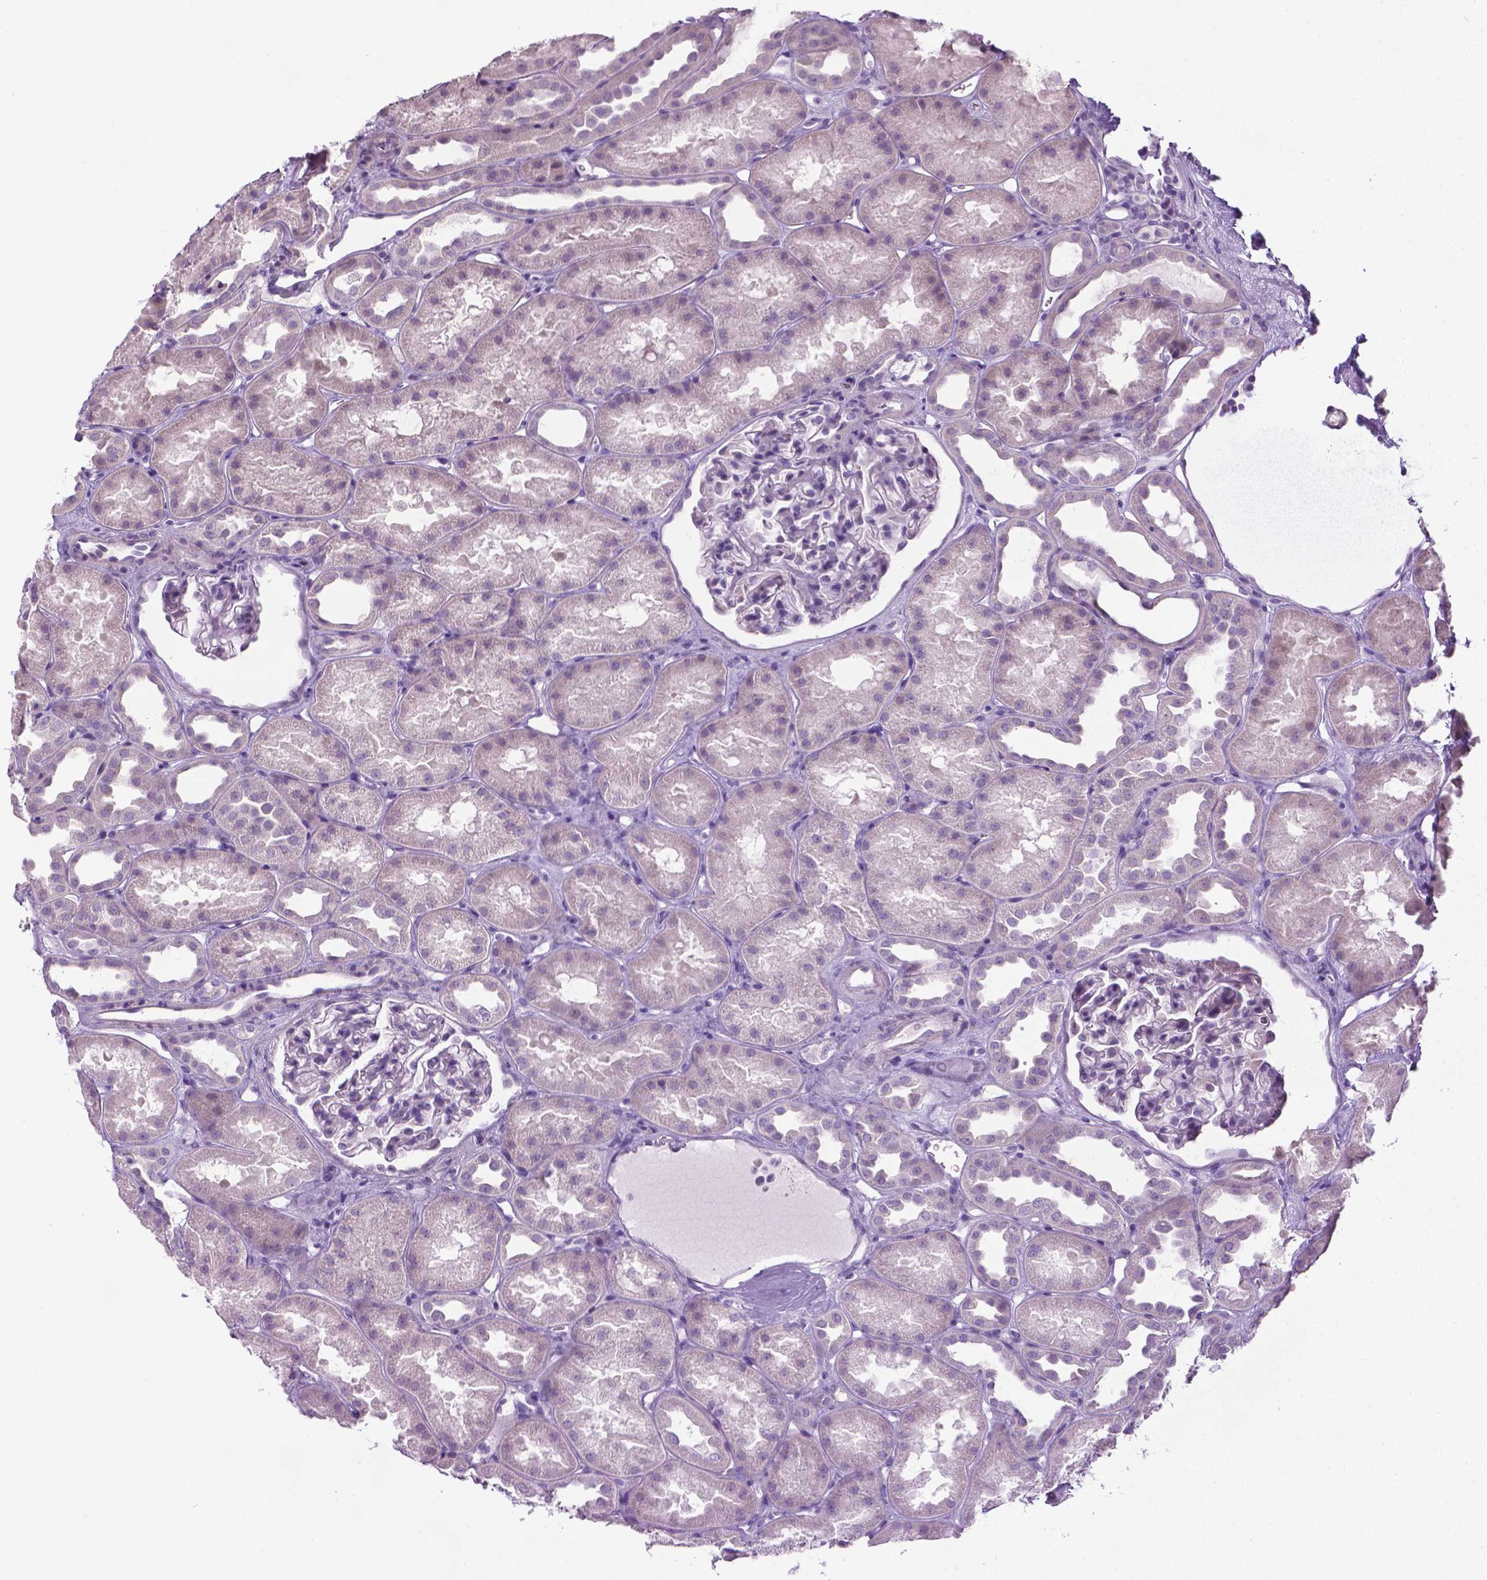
{"staining": {"intensity": "negative", "quantity": "none", "location": "none"}, "tissue": "kidney", "cell_type": "Cells in glomeruli", "image_type": "normal", "snomed": [{"axis": "morphology", "description": "Normal tissue, NOS"}, {"axis": "topography", "description": "Kidney"}], "caption": "High magnification brightfield microscopy of benign kidney stained with DAB (brown) and counterstained with hematoxylin (blue): cells in glomeruli show no significant staining.", "gene": "DNAI7", "patient": {"sex": "male", "age": 61}}